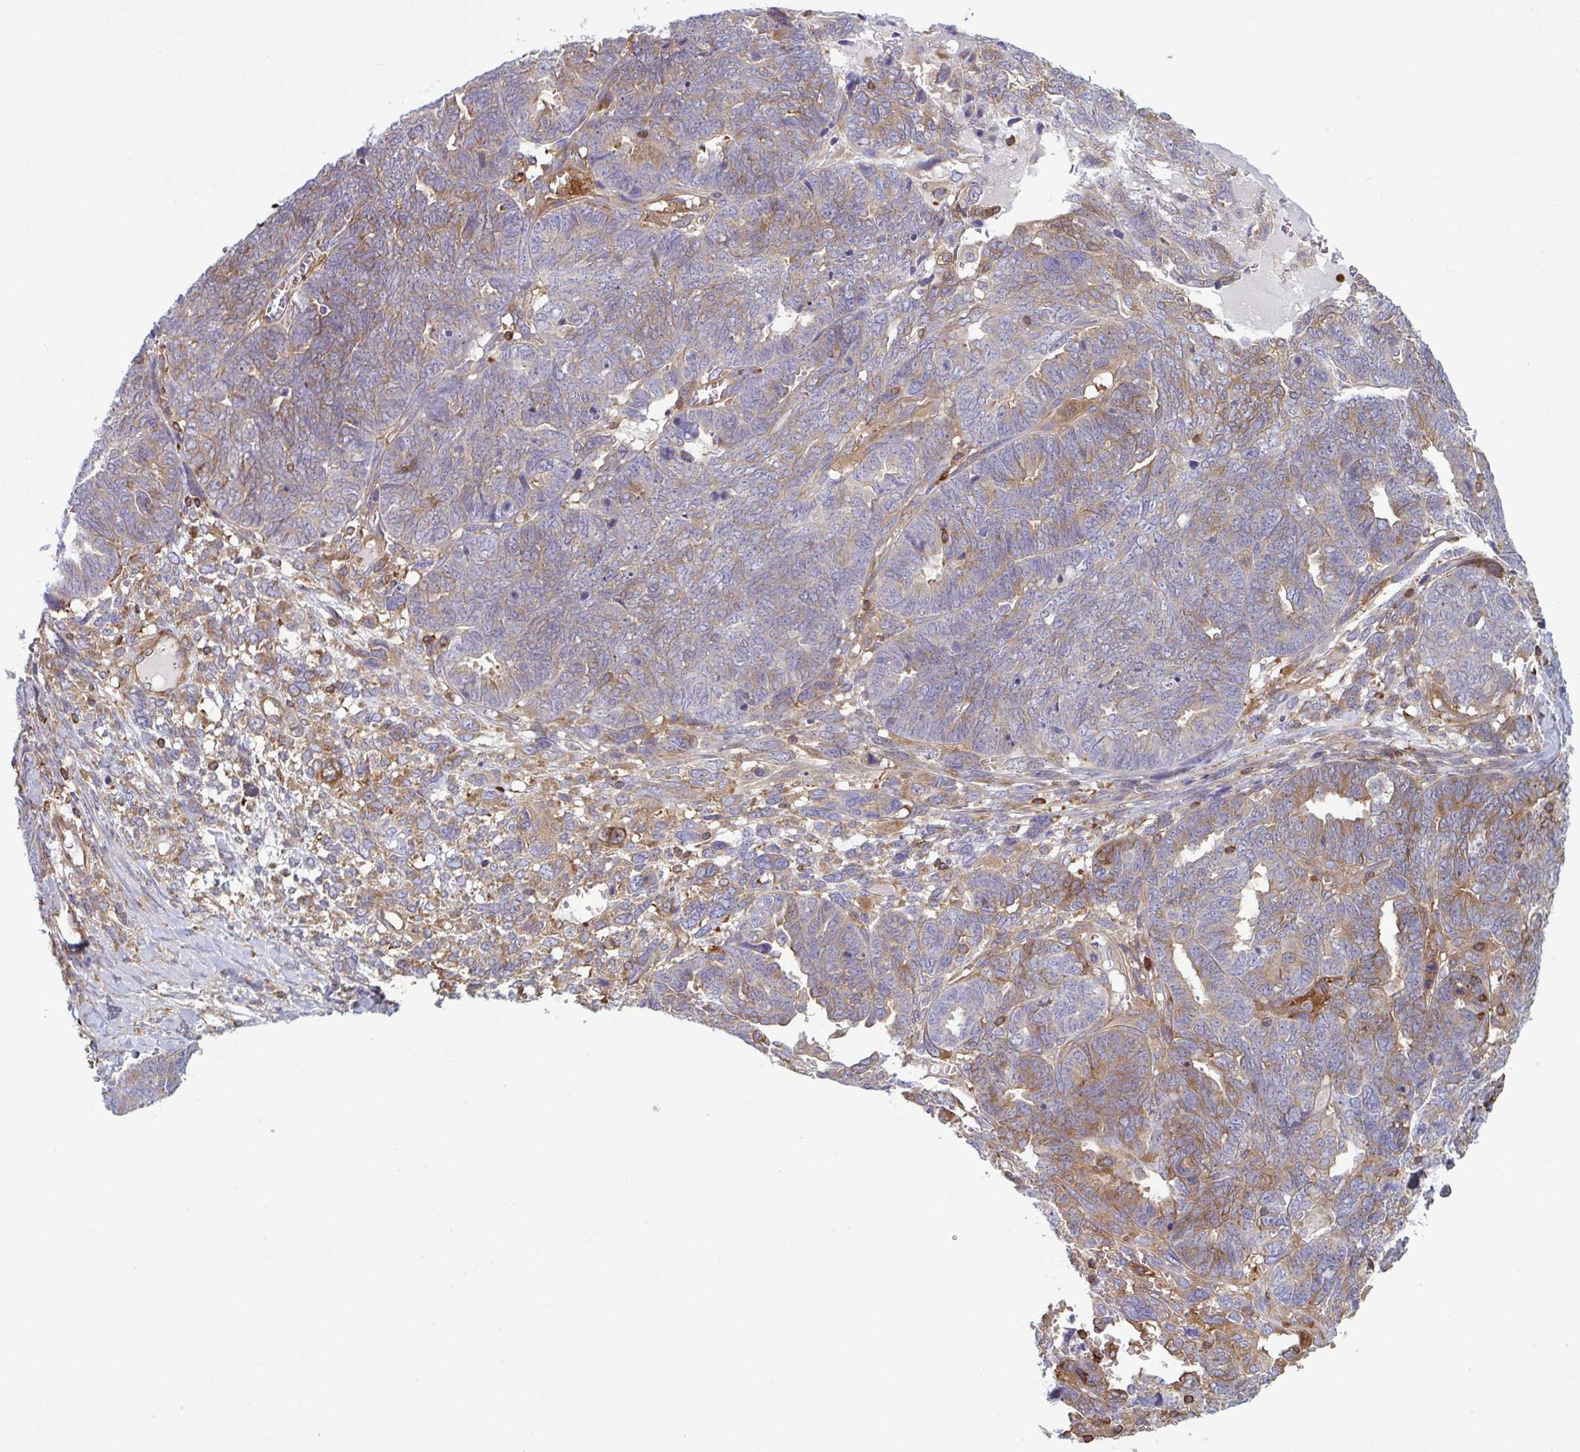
{"staining": {"intensity": "moderate", "quantity": "25%-75%", "location": "cytoplasmic/membranous"}, "tissue": "ovarian cancer", "cell_type": "Tumor cells", "image_type": "cancer", "snomed": [{"axis": "morphology", "description": "Cystadenocarcinoma, serous, NOS"}, {"axis": "topography", "description": "Ovary"}], "caption": "Moderate cytoplasmic/membranous protein staining is identified in about 25%-75% of tumor cells in ovarian cancer. (DAB IHC, brown staining for protein, blue staining for nuclei).", "gene": "TSC22D3", "patient": {"sex": "female", "age": 79}}